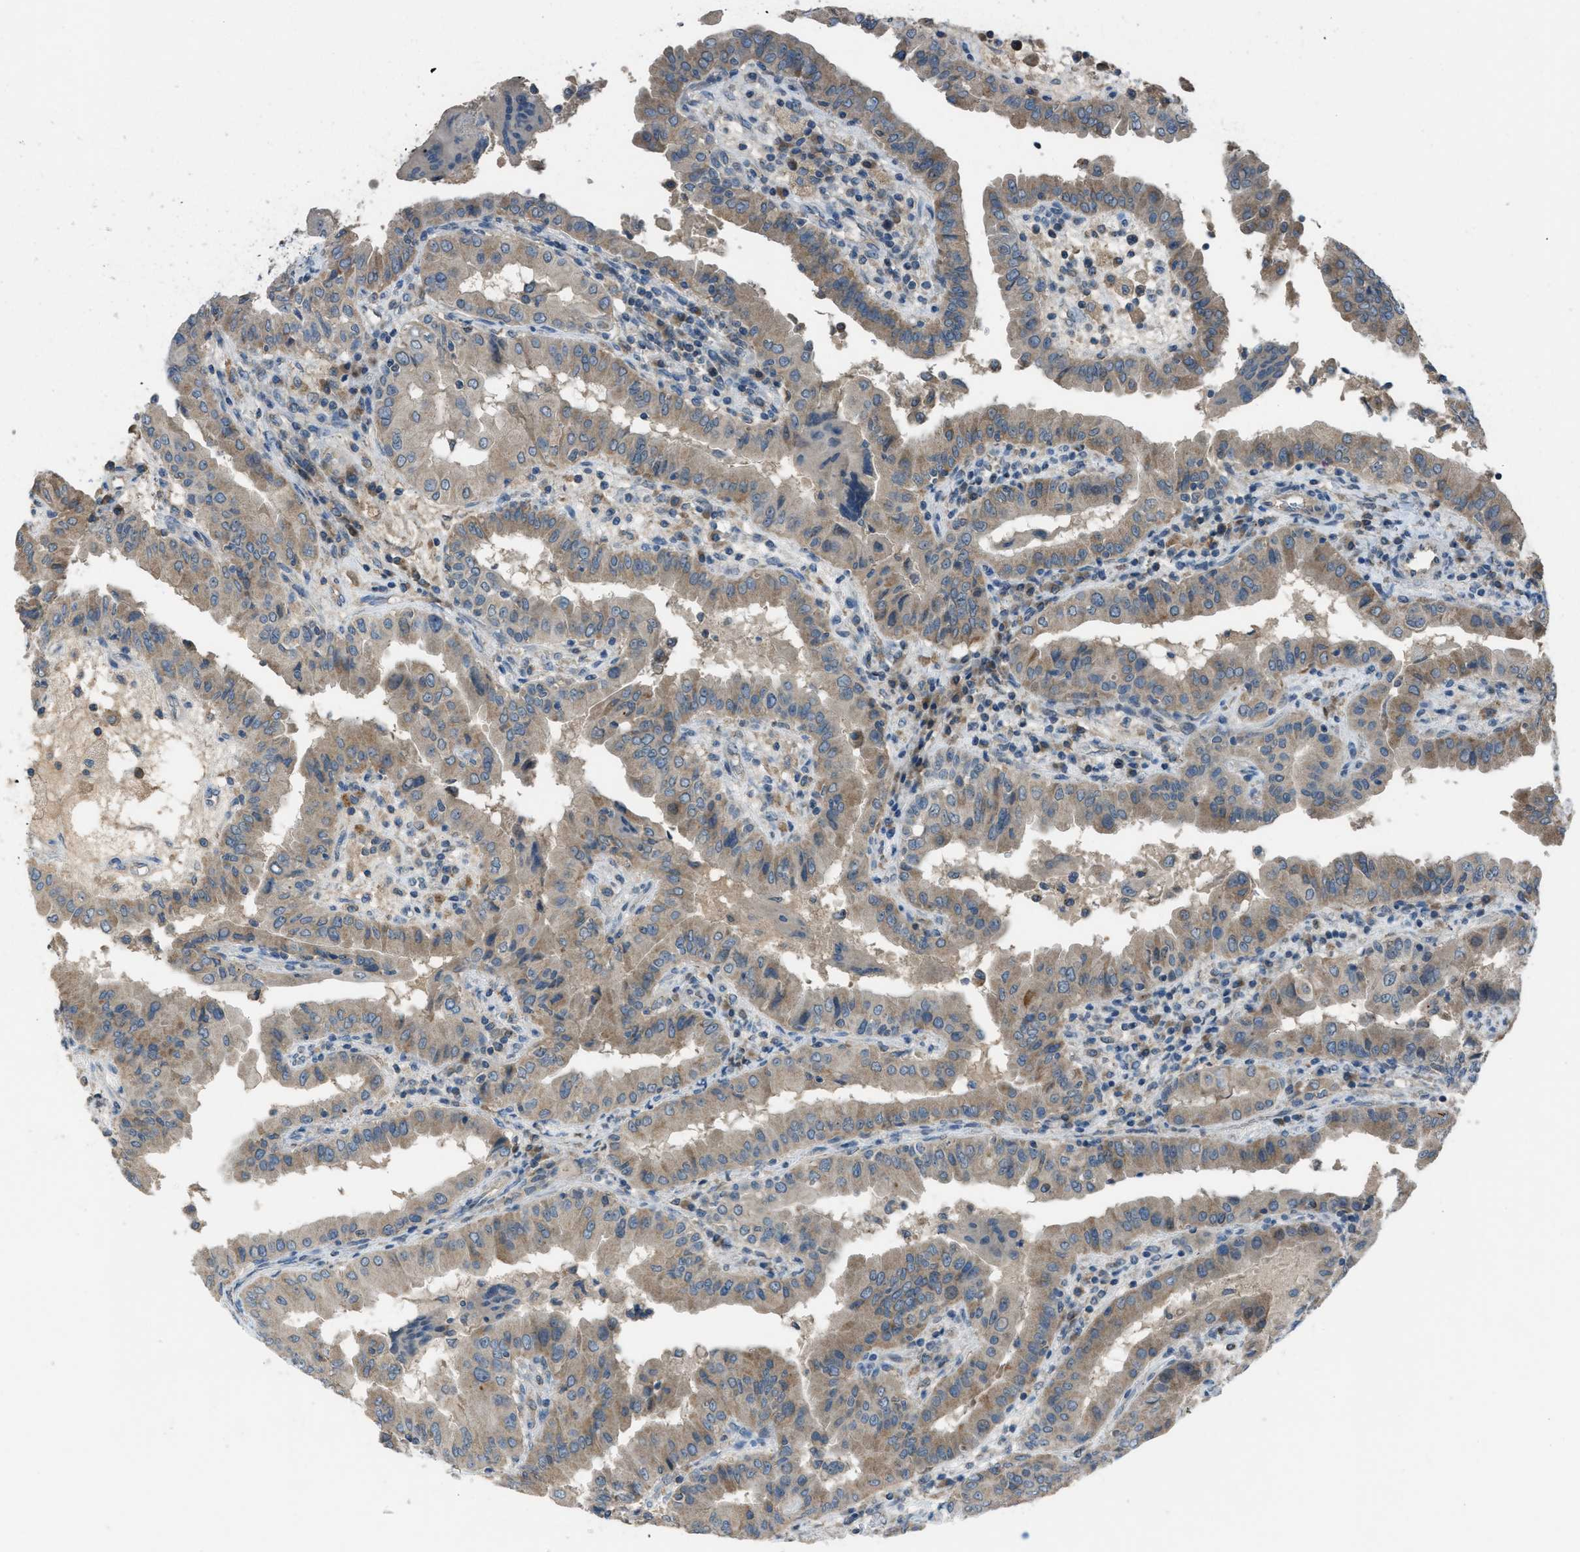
{"staining": {"intensity": "moderate", "quantity": ">75%", "location": "cytoplasmic/membranous"}, "tissue": "thyroid cancer", "cell_type": "Tumor cells", "image_type": "cancer", "snomed": [{"axis": "morphology", "description": "Papillary adenocarcinoma, NOS"}, {"axis": "topography", "description": "Thyroid gland"}], "caption": "Tumor cells exhibit medium levels of moderate cytoplasmic/membranous positivity in approximately >75% of cells in thyroid papillary adenocarcinoma.", "gene": "MIS18A", "patient": {"sex": "male", "age": 33}}